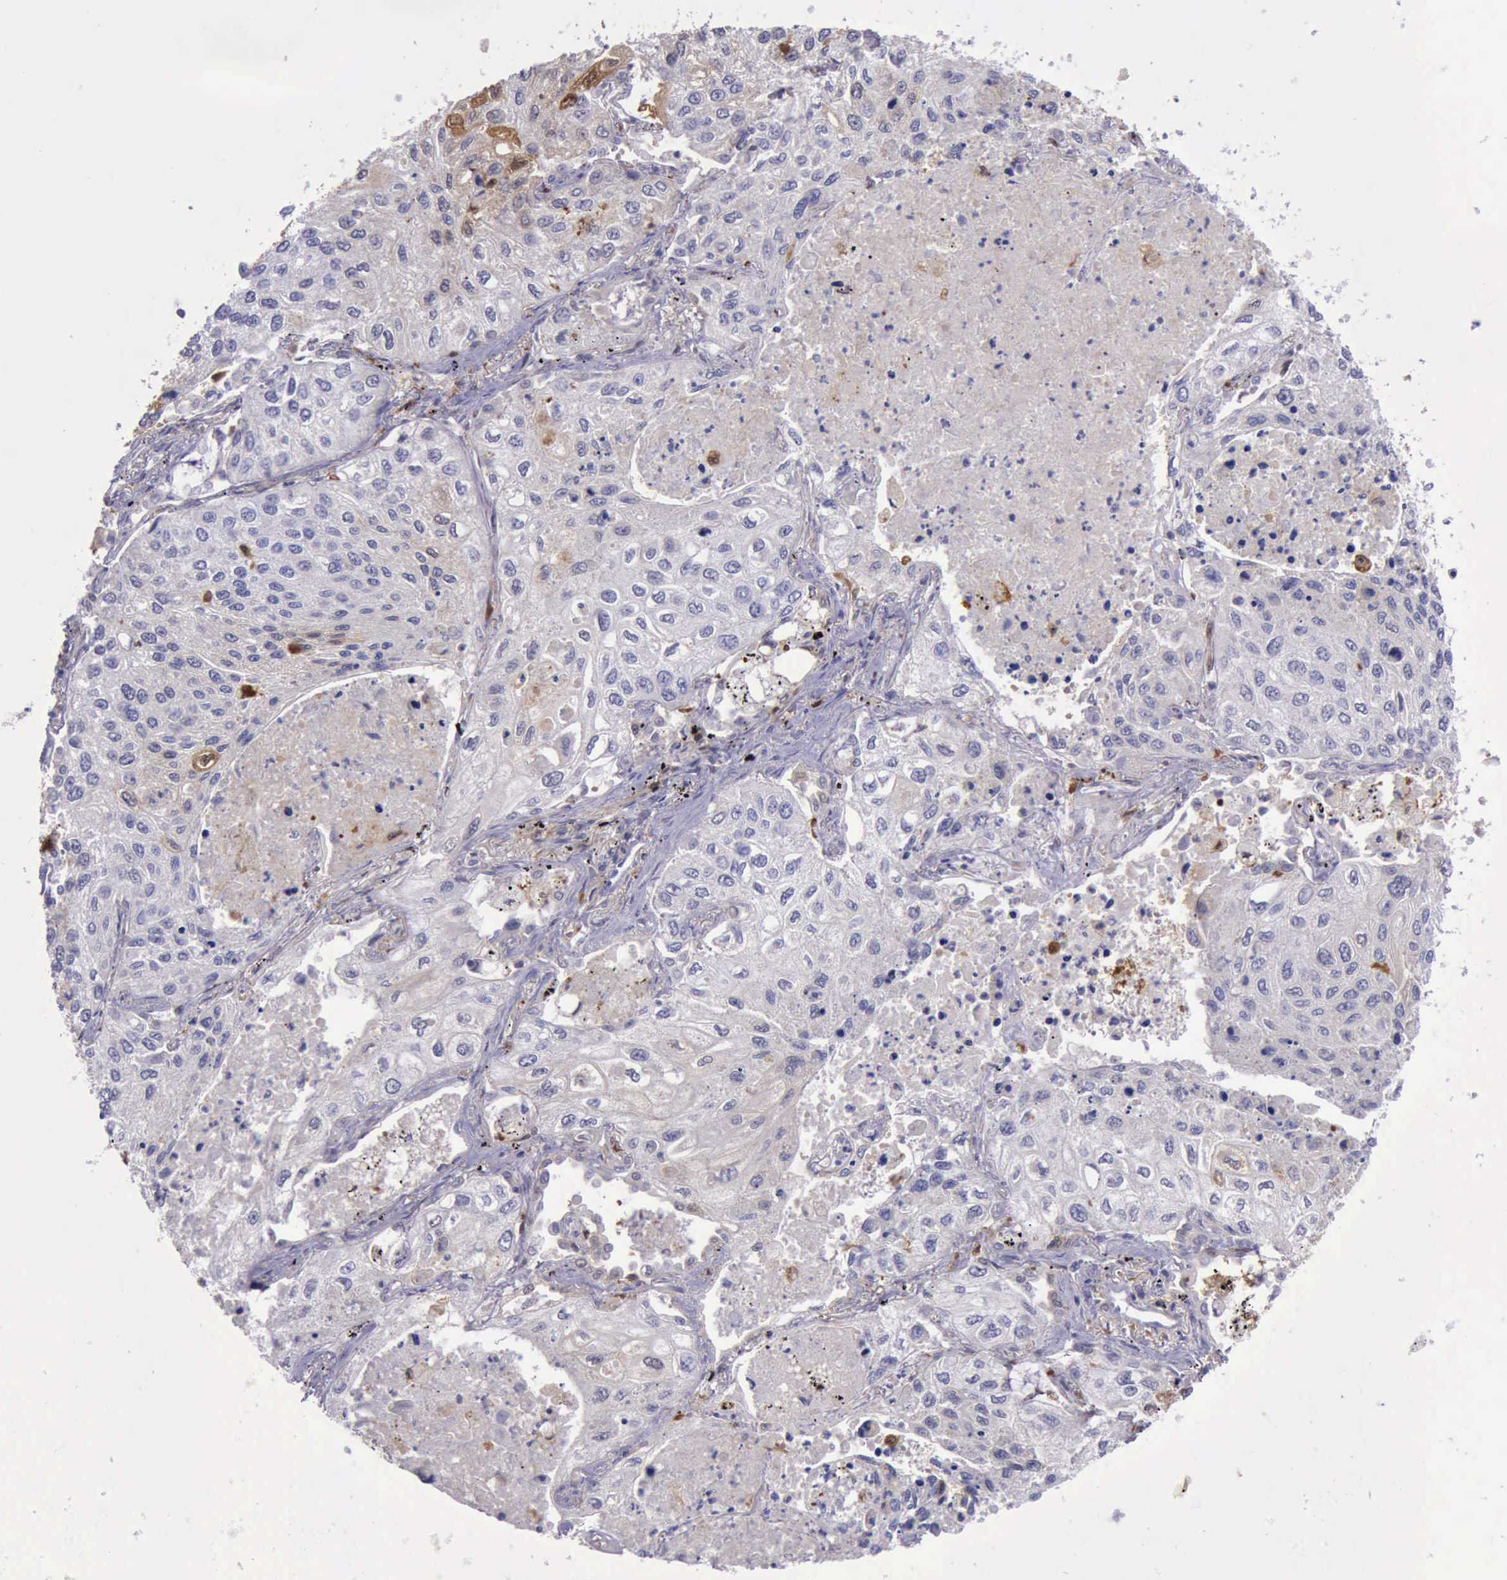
{"staining": {"intensity": "weak", "quantity": "<25%", "location": "cytoplasmic/membranous,nuclear"}, "tissue": "lung cancer", "cell_type": "Tumor cells", "image_type": "cancer", "snomed": [{"axis": "morphology", "description": "Squamous cell carcinoma, NOS"}, {"axis": "topography", "description": "Lung"}], "caption": "This is an IHC histopathology image of lung cancer (squamous cell carcinoma). There is no positivity in tumor cells.", "gene": "TYMP", "patient": {"sex": "male", "age": 75}}